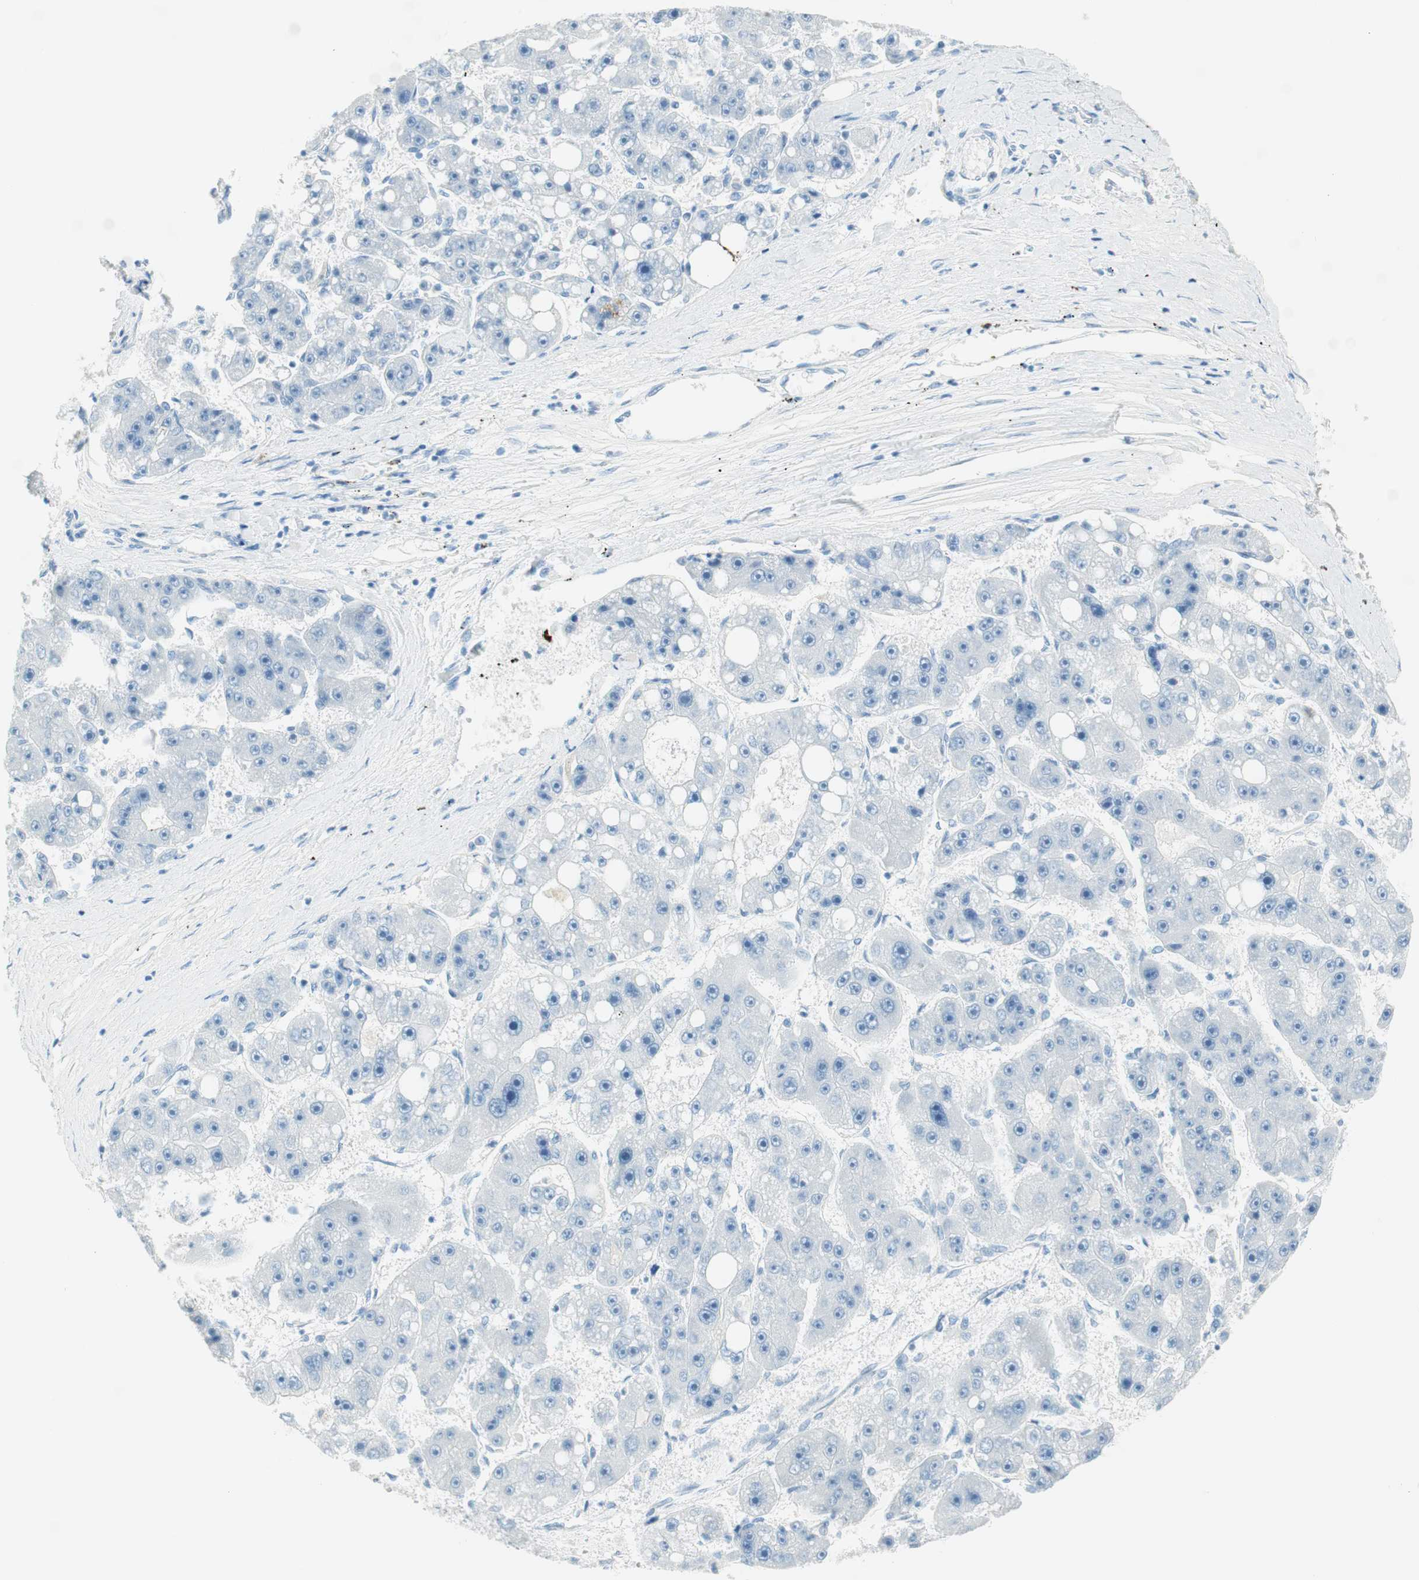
{"staining": {"intensity": "negative", "quantity": "none", "location": "none"}, "tissue": "liver cancer", "cell_type": "Tumor cells", "image_type": "cancer", "snomed": [{"axis": "morphology", "description": "Carcinoma, Hepatocellular, NOS"}, {"axis": "topography", "description": "Liver"}], "caption": "A high-resolution photomicrograph shows immunohistochemistry staining of liver hepatocellular carcinoma, which reveals no significant expression in tumor cells. (DAB (3,3'-diaminobenzidine) immunohistochemistry (IHC), high magnification).", "gene": "TNFRSF13C", "patient": {"sex": "female", "age": 61}}